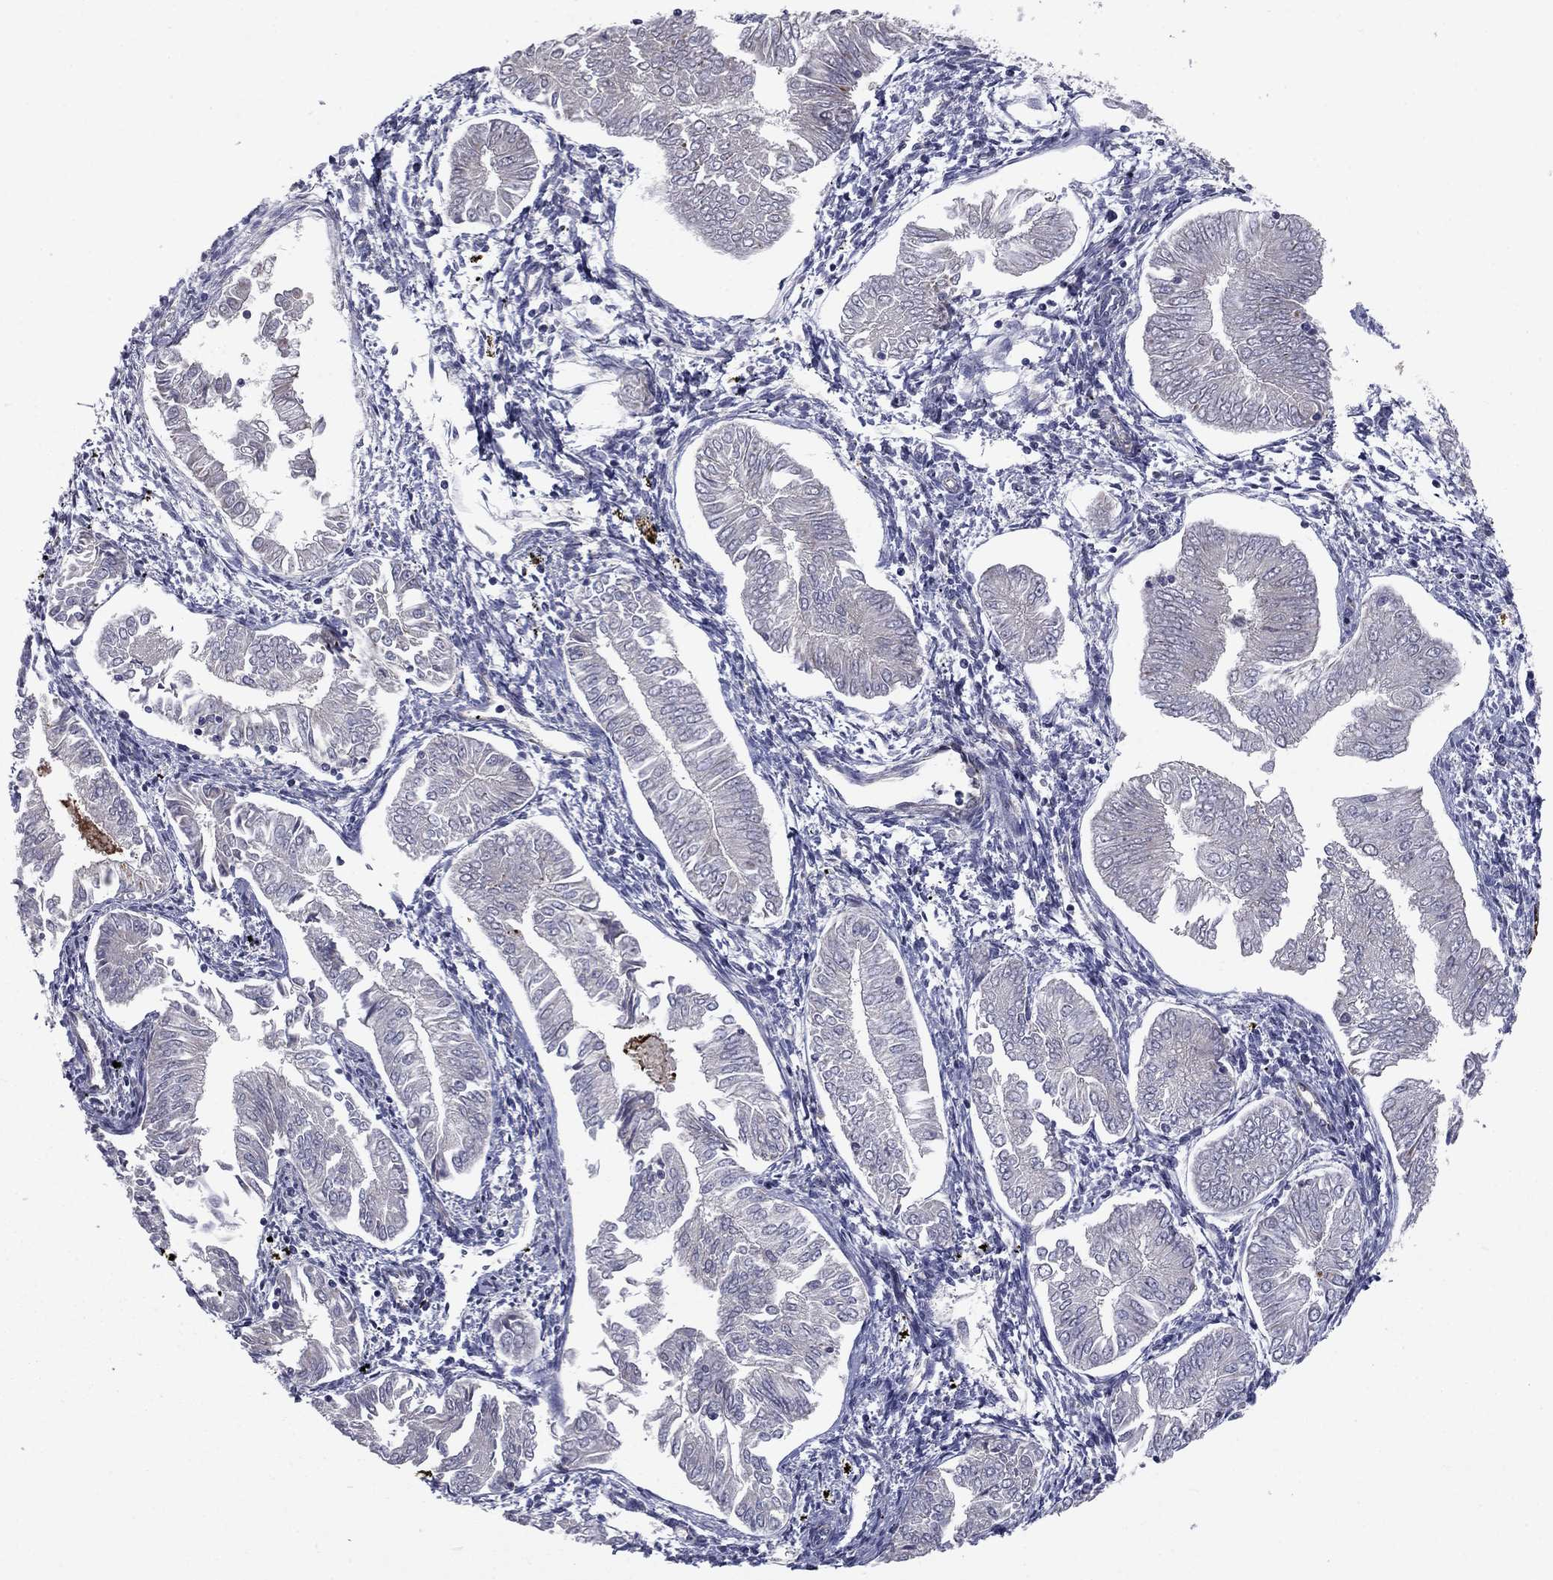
{"staining": {"intensity": "negative", "quantity": "none", "location": "none"}, "tissue": "endometrial cancer", "cell_type": "Tumor cells", "image_type": "cancer", "snomed": [{"axis": "morphology", "description": "Adenocarcinoma, NOS"}, {"axis": "topography", "description": "Endometrium"}], "caption": "Histopathology image shows no significant protein expression in tumor cells of endometrial cancer.", "gene": "MIOS", "patient": {"sex": "female", "age": 53}}